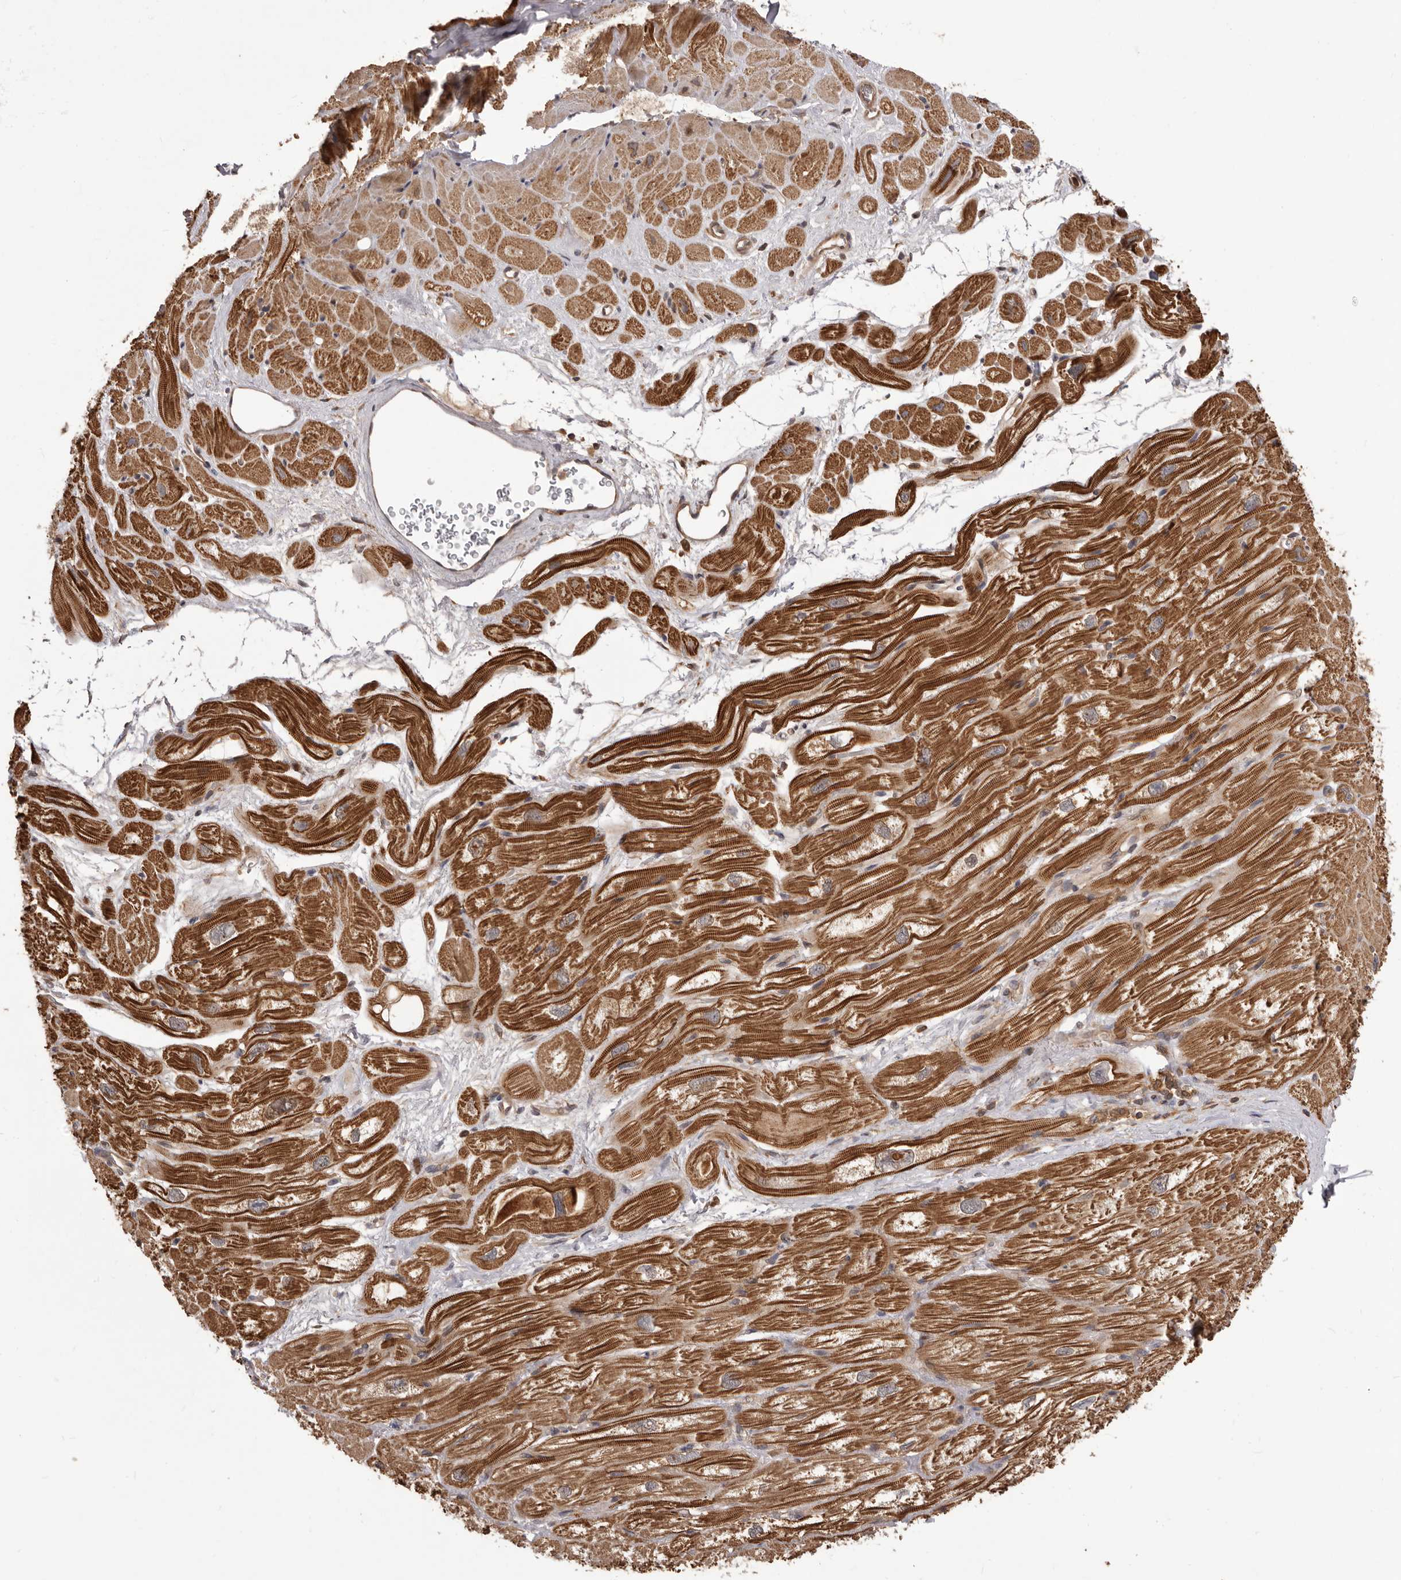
{"staining": {"intensity": "moderate", "quantity": ">75%", "location": "cytoplasmic/membranous"}, "tissue": "heart muscle", "cell_type": "Cardiomyocytes", "image_type": "normal", "snomed": [{"axis": "morphology", "description": "Normal tissue, NOS"}, {"axis": "topography", "description": "Heart"}], "caption": "Cardiomyocytes display moderate cytoplasmic/membranous positivity in about >75% of cells in unremarkable heart muscle.", "gene": "HBS1L", "patient": {"sex": "male", "age": 50}}